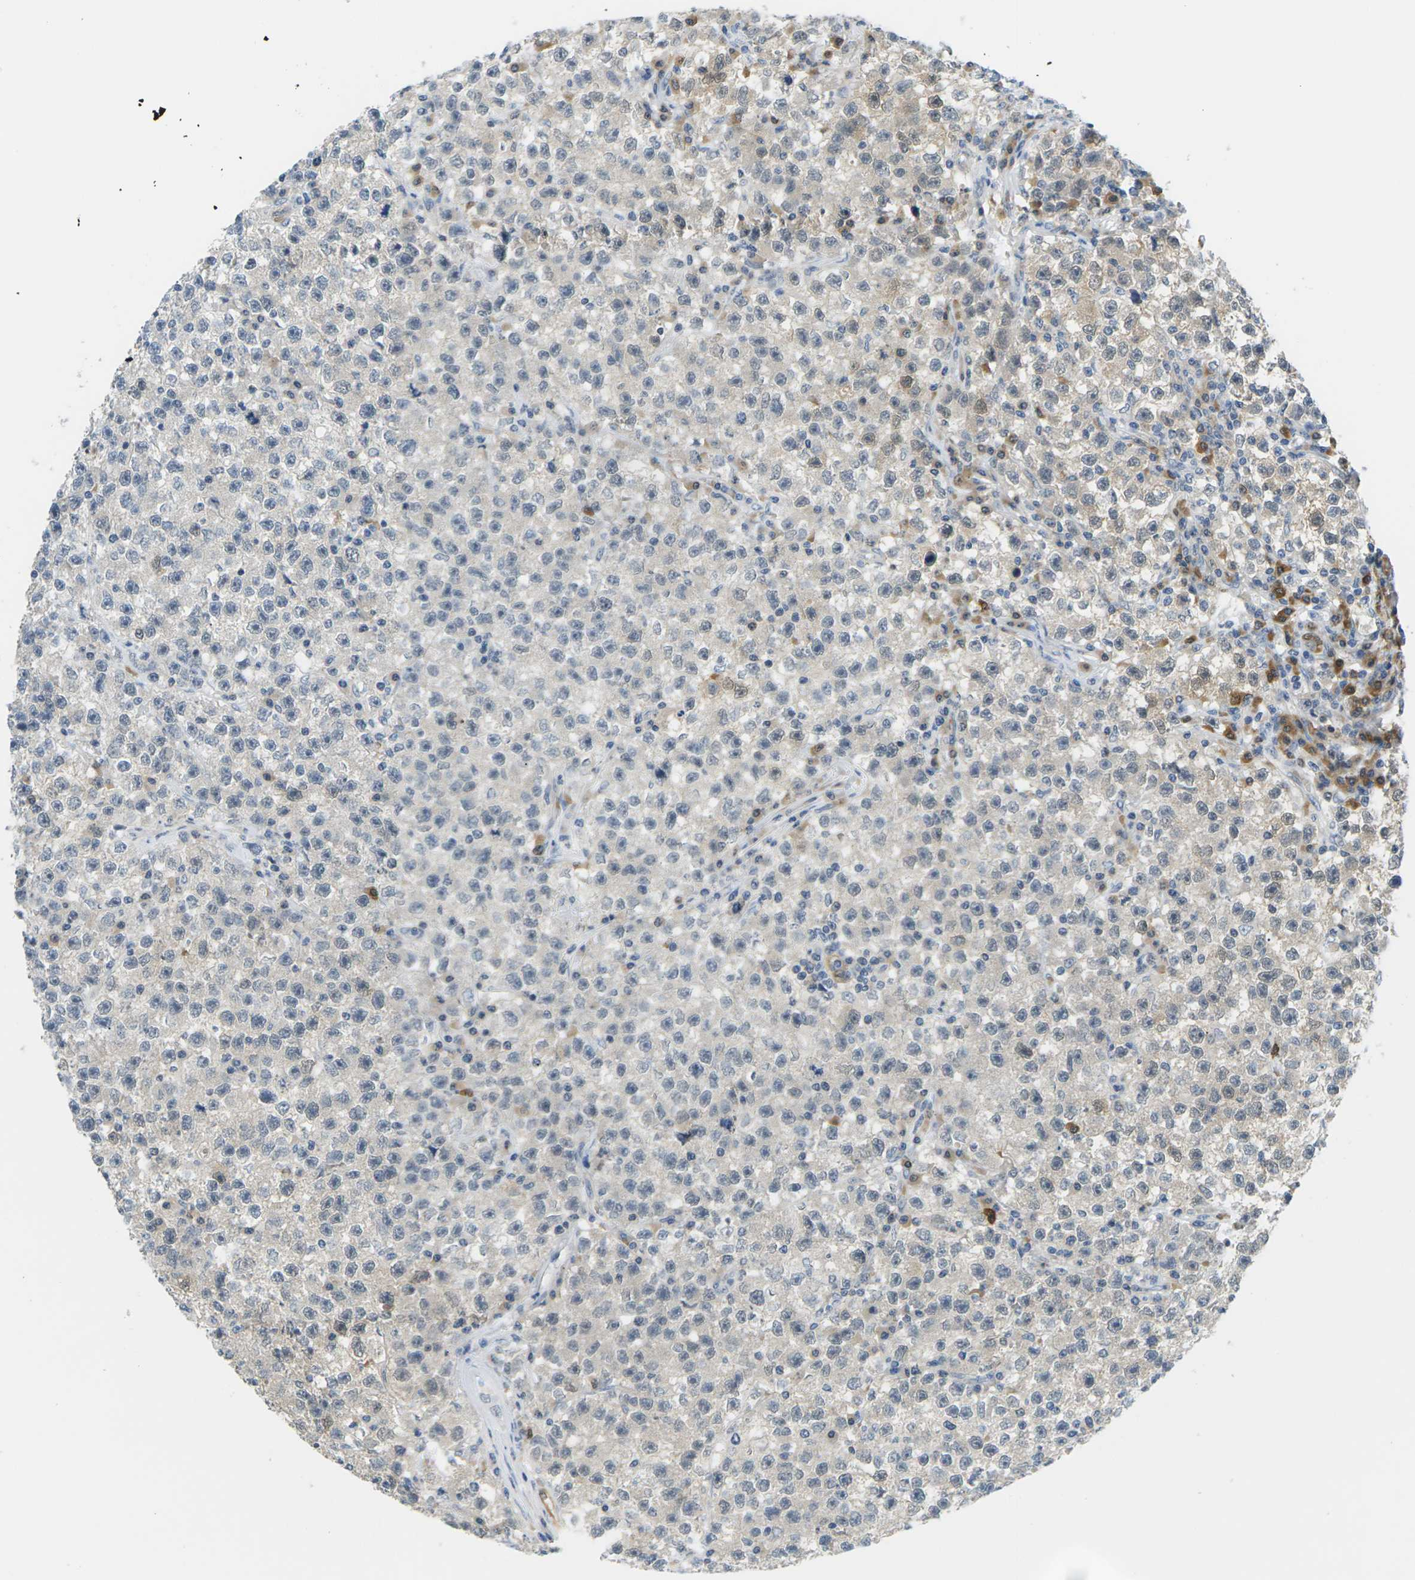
{"staining": {"intensity": "weak", "quantity": "25%-75%", "location": "cytoplasmic/membranous"}, "tissue": "testis cancer", "cell_type": "Tumor cells", "image_type": "cancer", "snomed": [{"axis": "morphology", "description": "Seminoma, NOS"}, {"axis": "topography", "description": "Testis"}], "caption": "Immunohistochemistry (IHC) micrograph of neoplastic tissue: testis cancer (seminoma) stained using immunohistochemistry displays low levels of weak protein expression localized specifically in the cytoplasmic/membranous of tumor cells, appearing as a cytoplasmic/membranous brown color.", "gene": "PSAT1", "patient": {"sex": "male", "age": 22}}